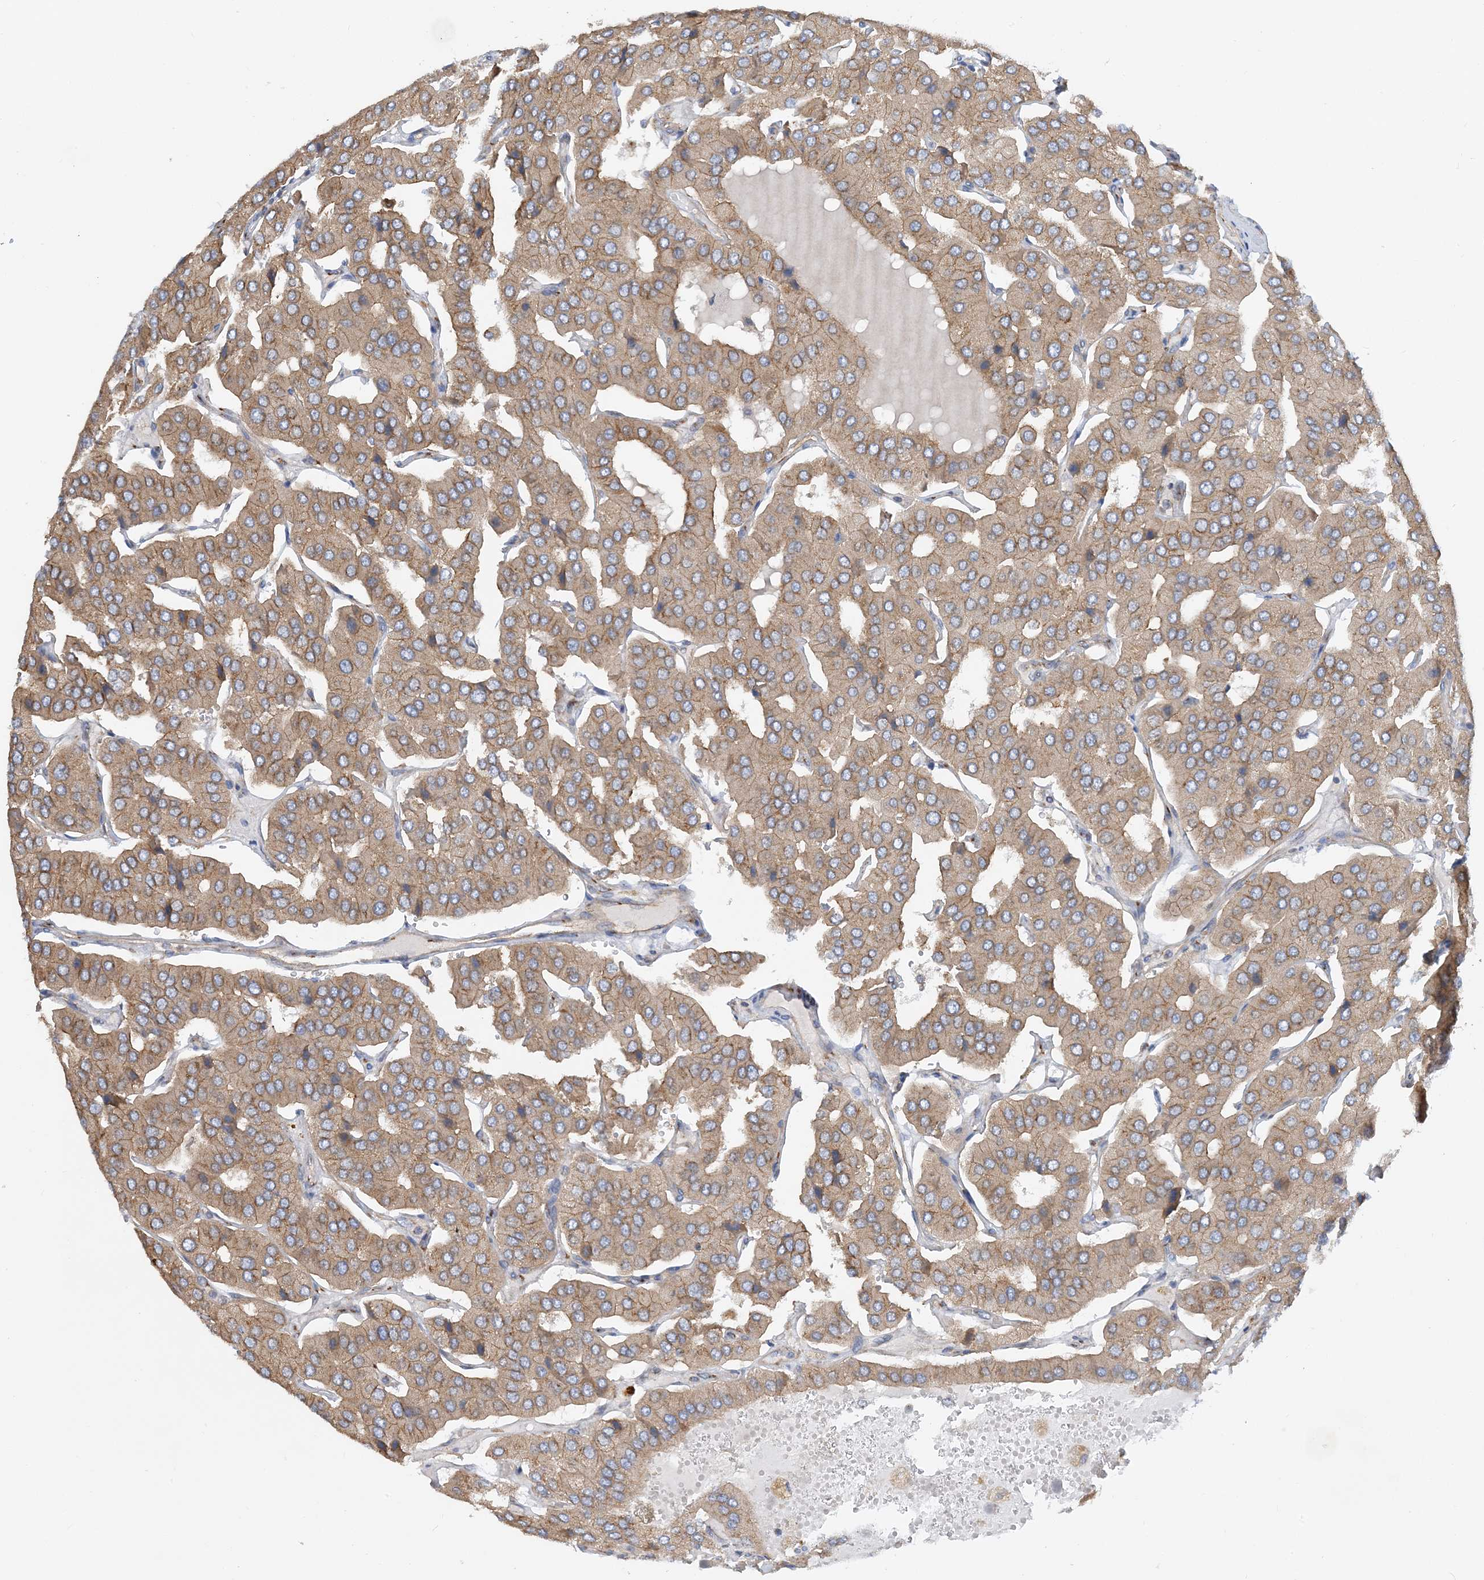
{"staining": {"intensity": "weak", "quantity": ">75%", "location": "cytoplasmic/membranous"}, "tissue": "parathyroid gland", "cell_type": "Glandular cells", "image_type": "normal", "snomed": [{"axis": "morphology", "description": "Normal tissue, NOS"}, {"axis": "morphology", "description": "Adenoma, NOS"}, {"axis": "topography", "description": "Parathyroid gland"}], "caption": "Brown immunohistochemical staining in unremarkable human parathyroid gland exhibits weak cytoplasmic/membranous positivity in about >75% of glandular cells. (DAB (3,3'-diaminobenzidine) IHC with brightfield microscopy, high magnification).", "gene": "SIDT1", "patient": {"sex": "female", "age": 86}}